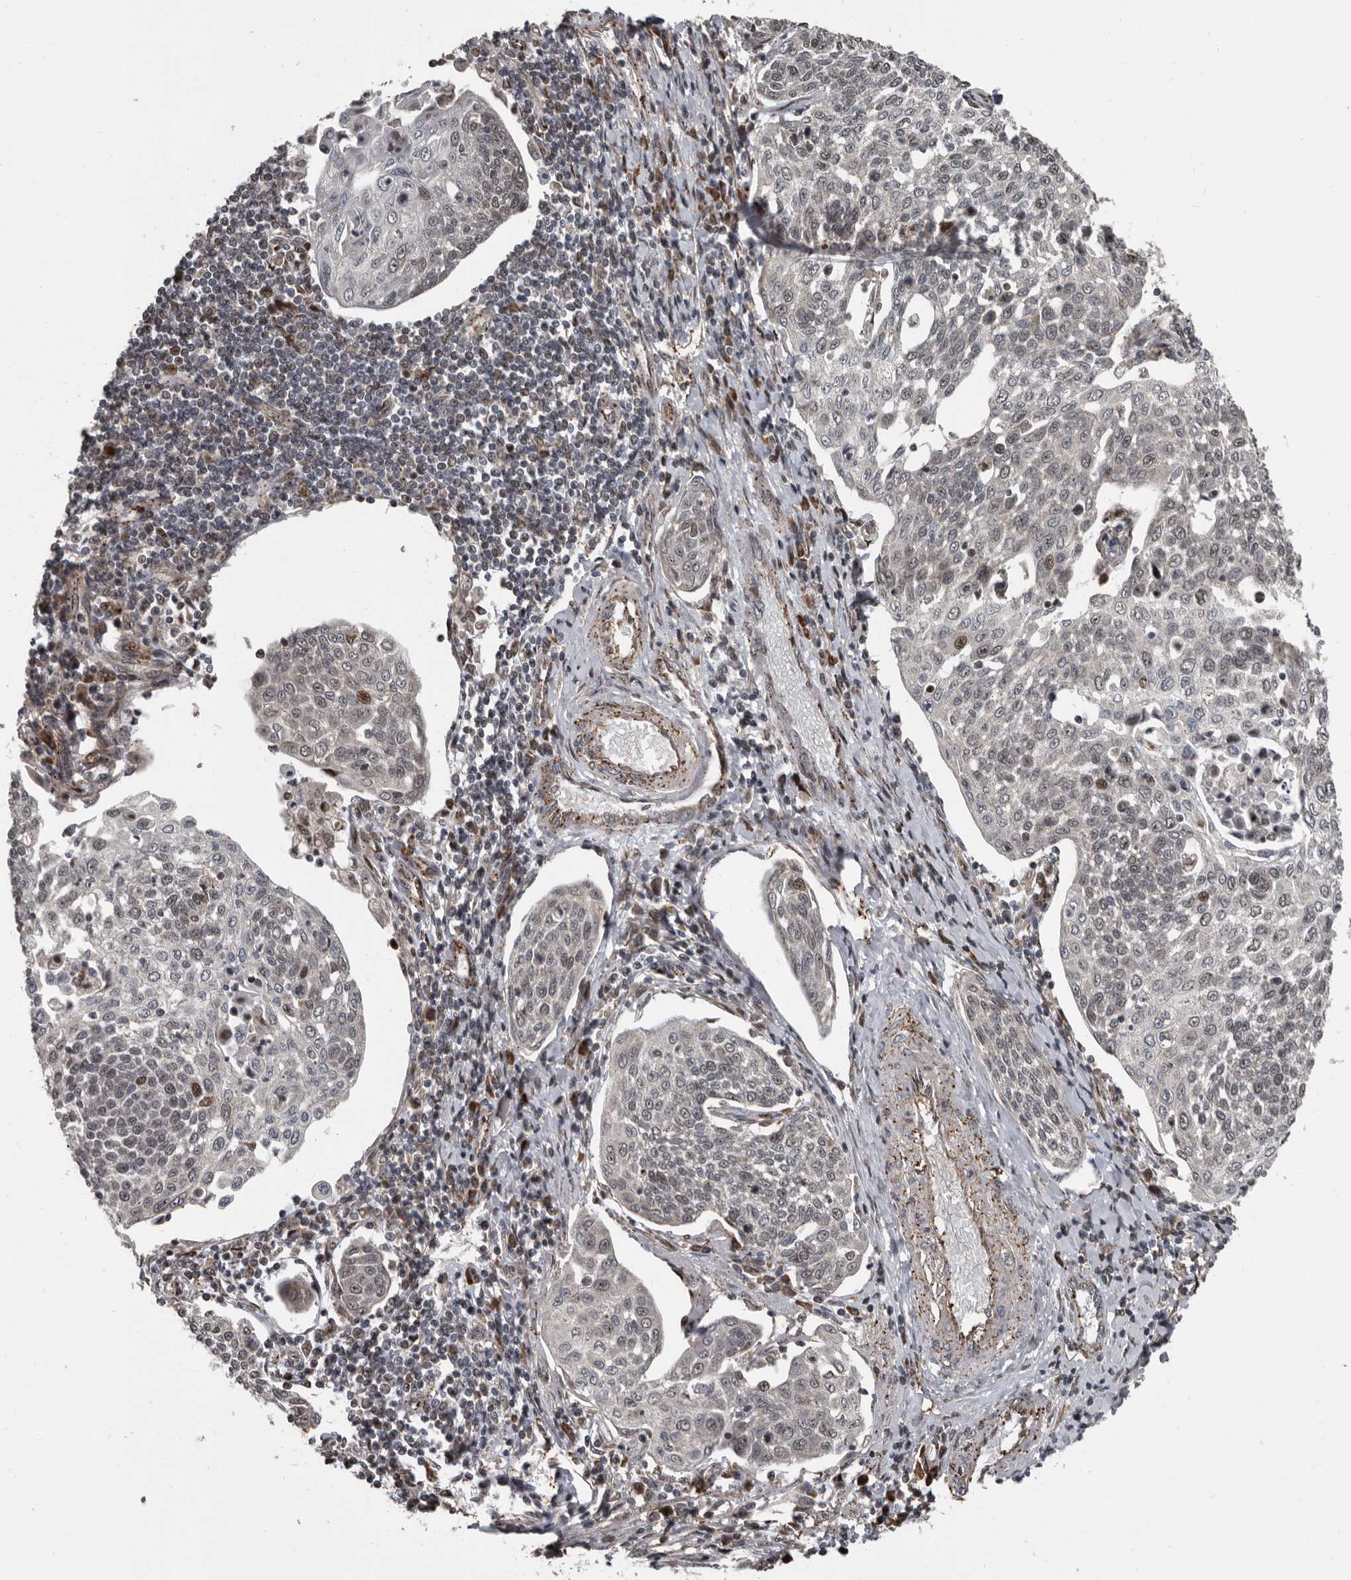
{"staining": {"intensity": "moderate", "quantity": "<25%", "location": "nuclear"}, "tissue": "cervical cancer", "cell_type": "Tumor cells", "image_type": "cancer", "snomed": [{"axis": "morphology", "description": "Squamous cell carcinoma, NOS"}, {"axis": "topography", "description": "Cervix"}], "caption": "Squamous cell carcinoma (cervical) stained with a brown dye reveals moderate nuclear positive positivity in about <25% of tumor cells.", "gene": "CHD1L", "patient": {"sex": "female", "age": 34}}